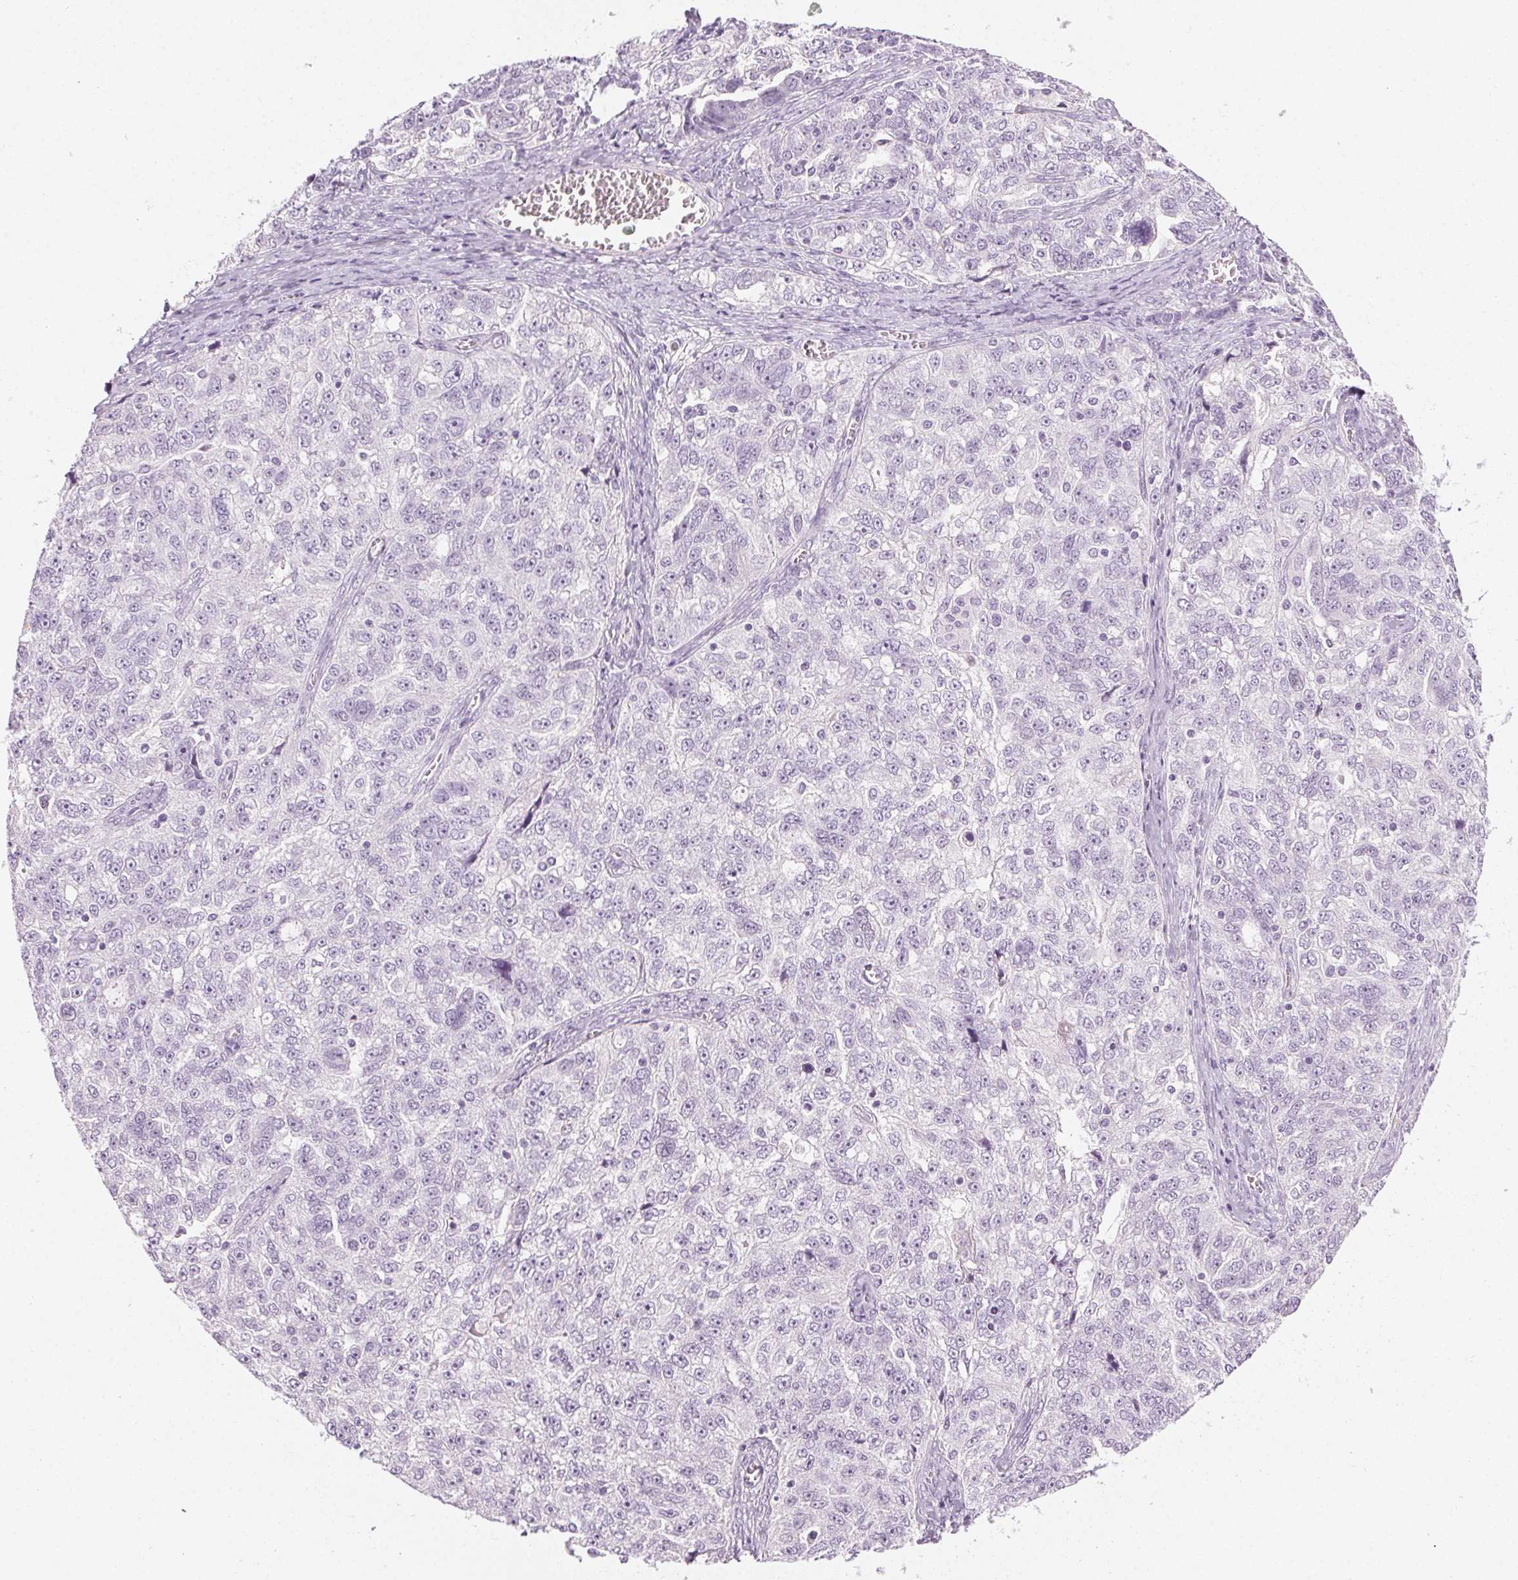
{"staining": {"intensity": "negative", "quantity": "none", "location": "none"}, "tissue": "ovarian cancer", "cell_type": "Tumor cells", "image_type": "cancer", "snomed": [{"axis": "morphology", "description": "Cystadenocarcinoma, serous, NOS"}, {"axis": "topography", "description": "Ovary"}], "caption": "Immunohistochemistry (IHC) of ovarian cancer (serous cystadenocarcinoma) exhibits no positivity in tumor cells.", "gene": "MPO", "patient": {"sex": "female", "age": 51}}